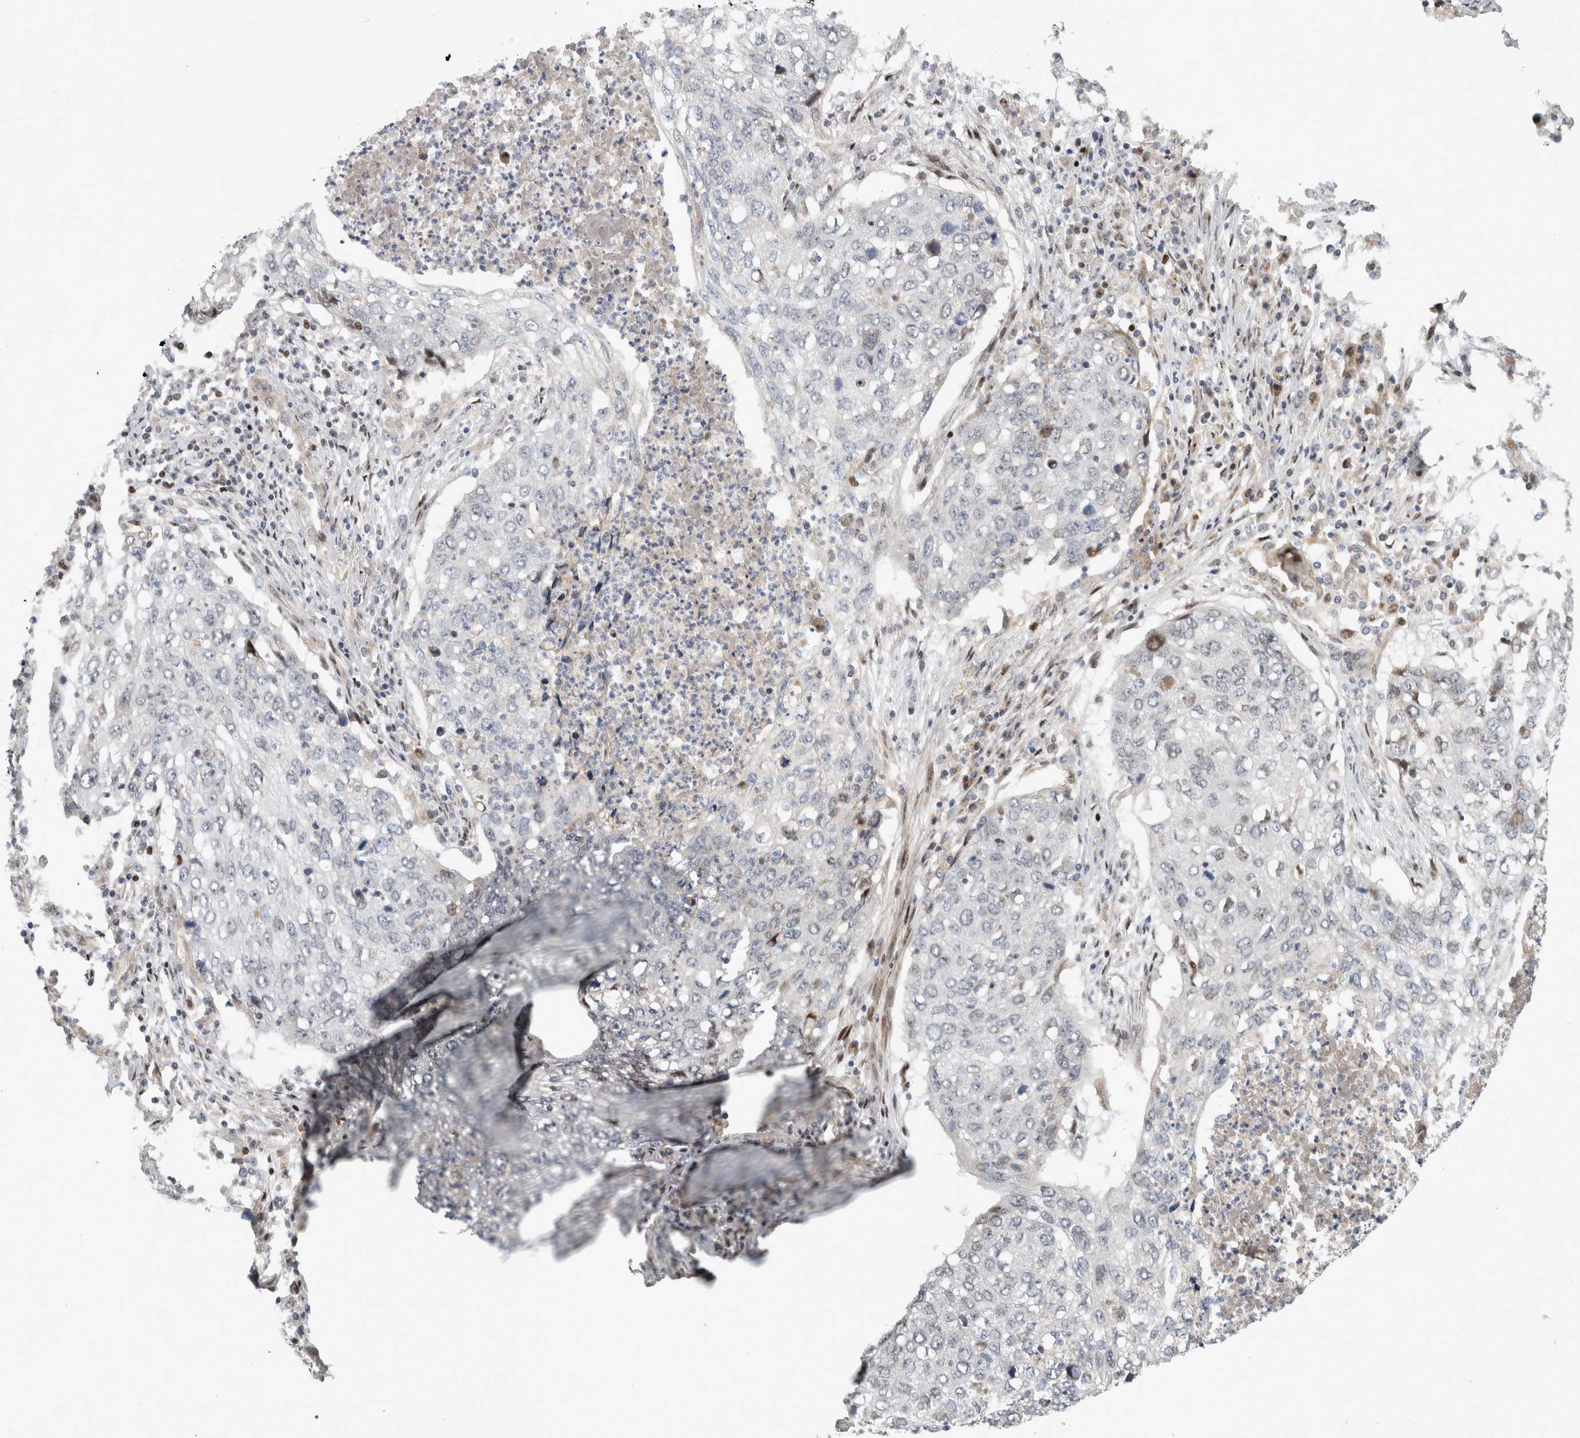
{"staining": {"intensity": "negative", "quantity": "none", "location": "none"}, "tissue": "lung cancer", "cell_type": "Tumor cells", "image_type": "cancer", "snomed": [{"axis": "morphology", "description": "Squamous cell carcinoma, NOS"}, {"axis": "topography", "description": "Lung"}], "caption": "Tumor cells are negative for brown protein staining in lung squamous cell carcinoma.", "gene": "RBM48", "patient": {"sex": "female", "age": 63}}